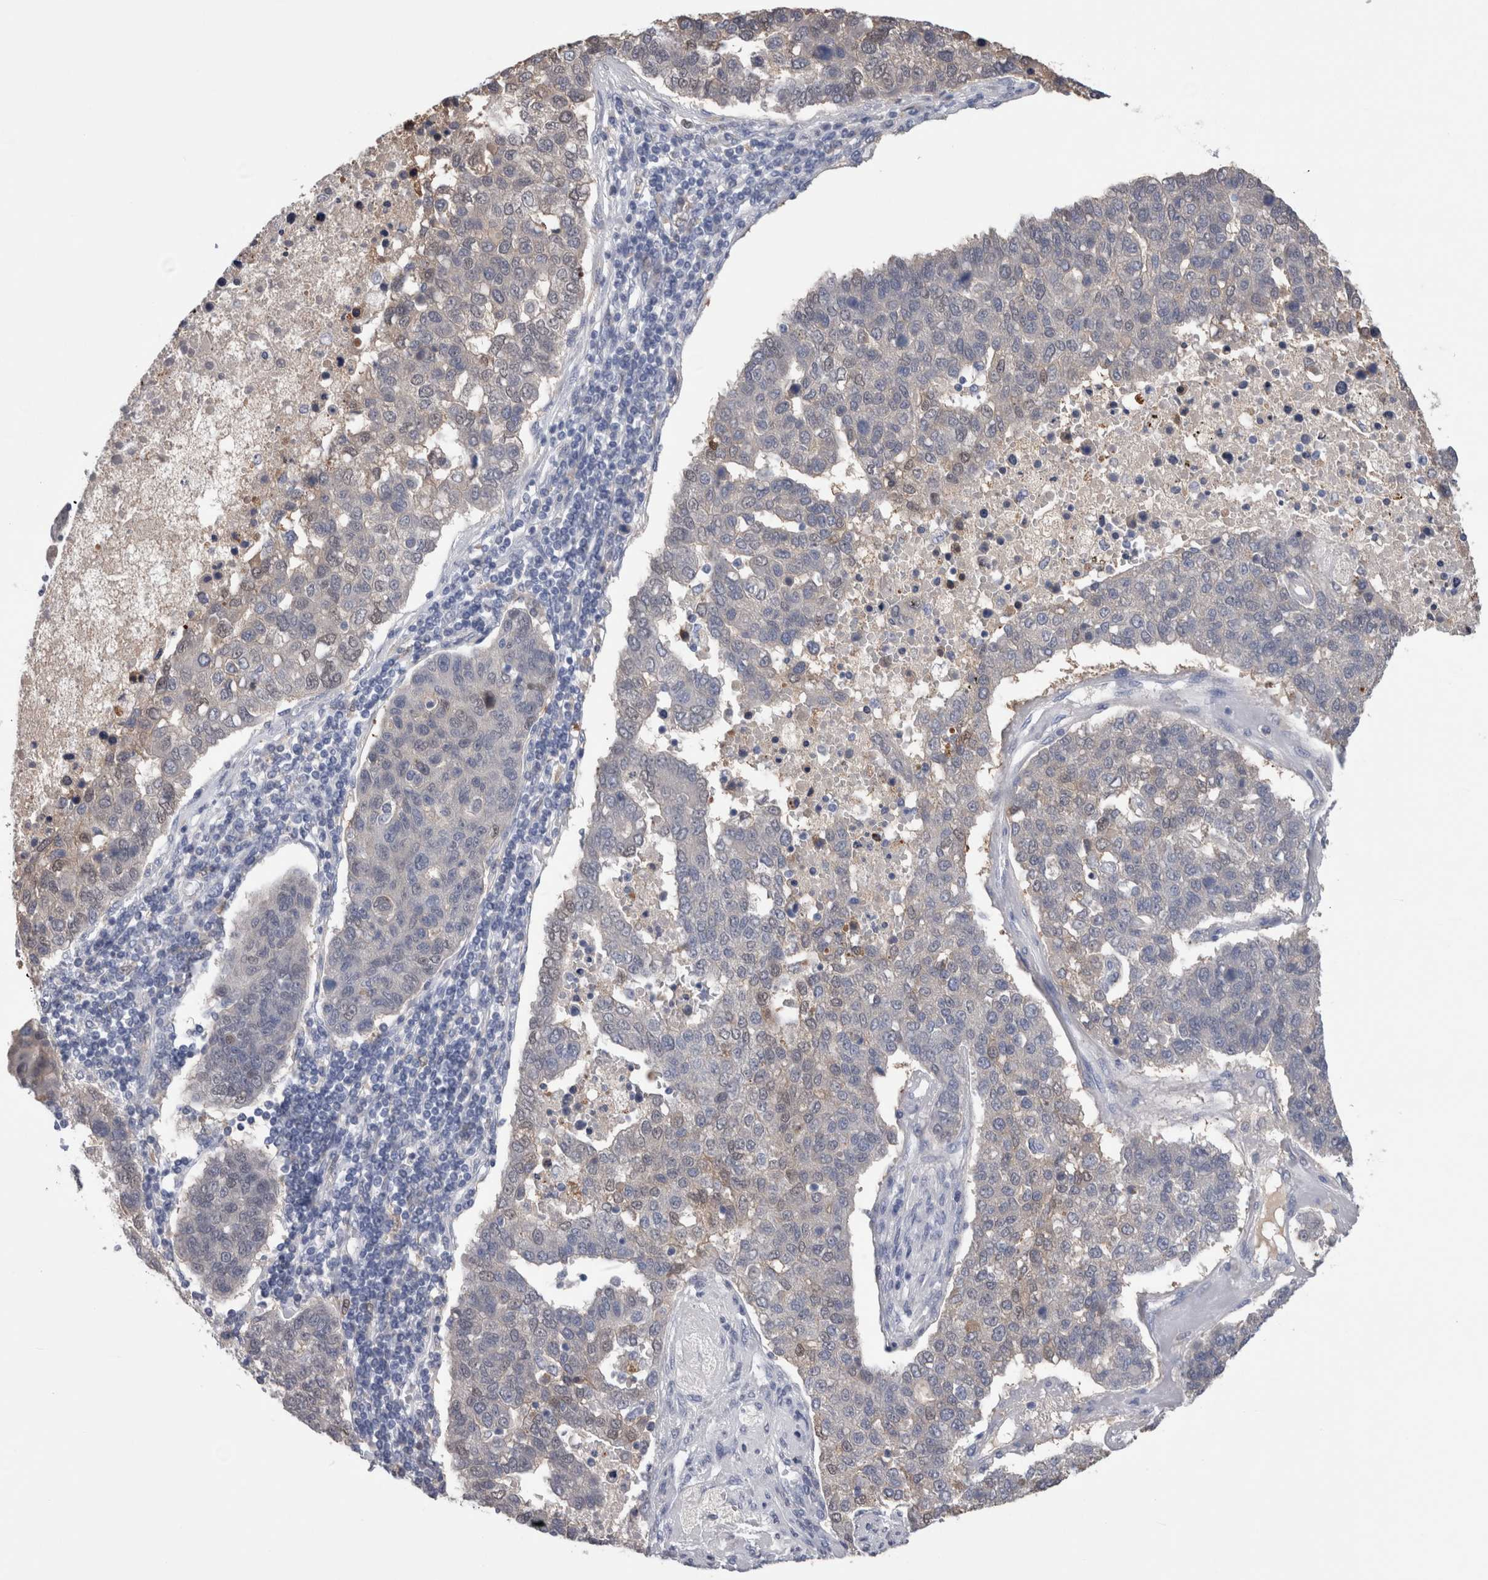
{"staining": {"intensity": "negative", "quantity": "none", "location": "none"}, "tissue": "pancreatic cancer", "cell_type": "Tumor cells", "image_type": "cancer", "snomed": [{"axis": "morphology", "description": "Adenocarcinoma, NOS"}, {"axis": "topography", "description": "Pancreas"}], "caption": "DAB (3,3'-diaminobenzidine) immunohistochemical staining of human pancreatic cancer reveals no significant positivity in tumor cells. (DAB immunohistochemistry (IHC) visualized using brightfield microscopy, high magnification).", "gene": "CA8", "patient": {"sex": "female", "age": 61}}